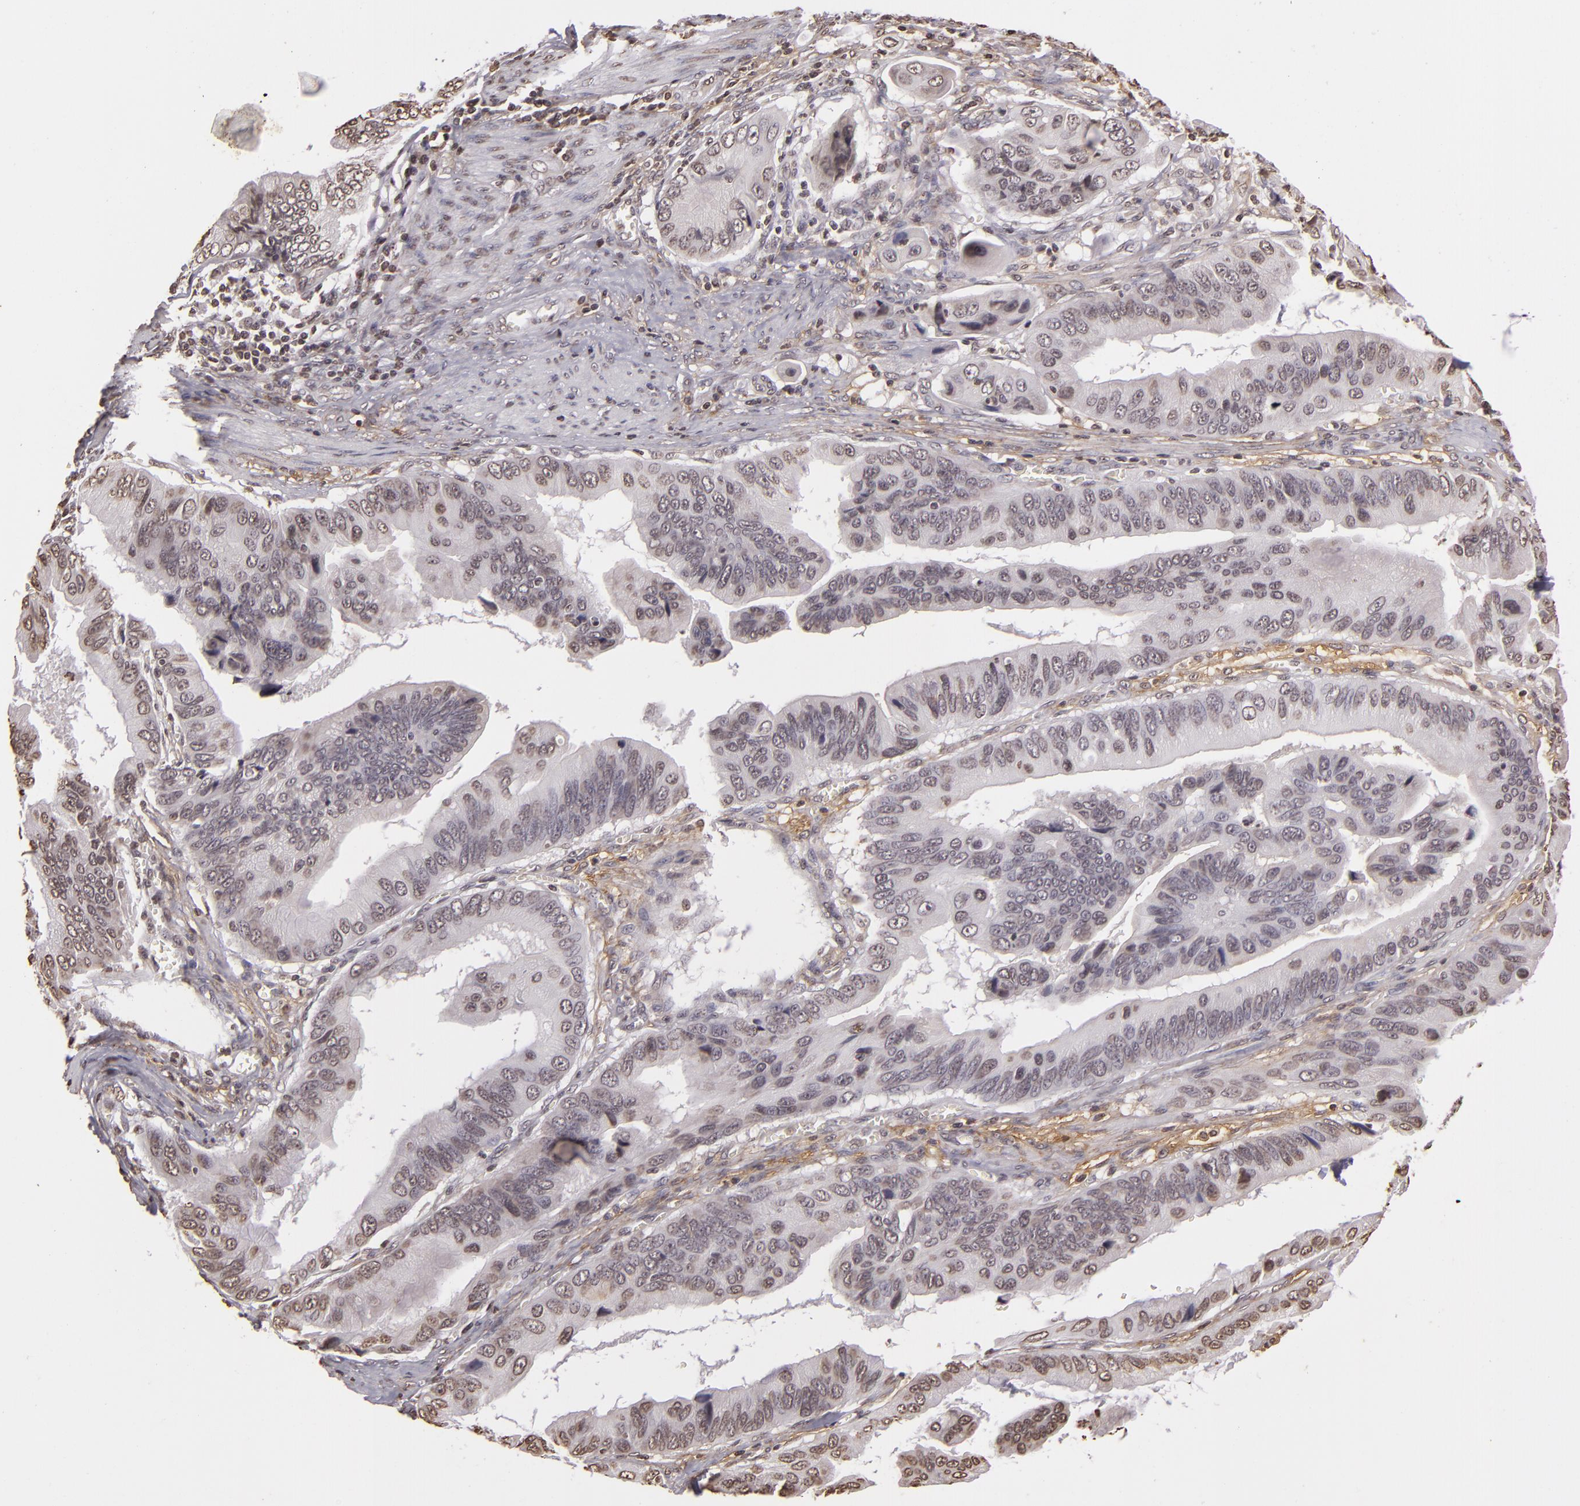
{"staining": {"intensity": "weak", "quantity": "<25%", "location": "nuclear"}, "tissue": "stomach cancer", "cell_type": "Tumor cells", "image_type": "cancer", "snomed": [{"axis": "morphology", "description": "Adenocarcinoma, NOS"}, {"axis": "topography", "description": "Stomach, upper"}], "caption": "Immunohistochemistry of human stomach adenocarcinoma shows no expression in tumor cells.", "gene": "THRB", "patient": {"sex": "male", "age": 80}}